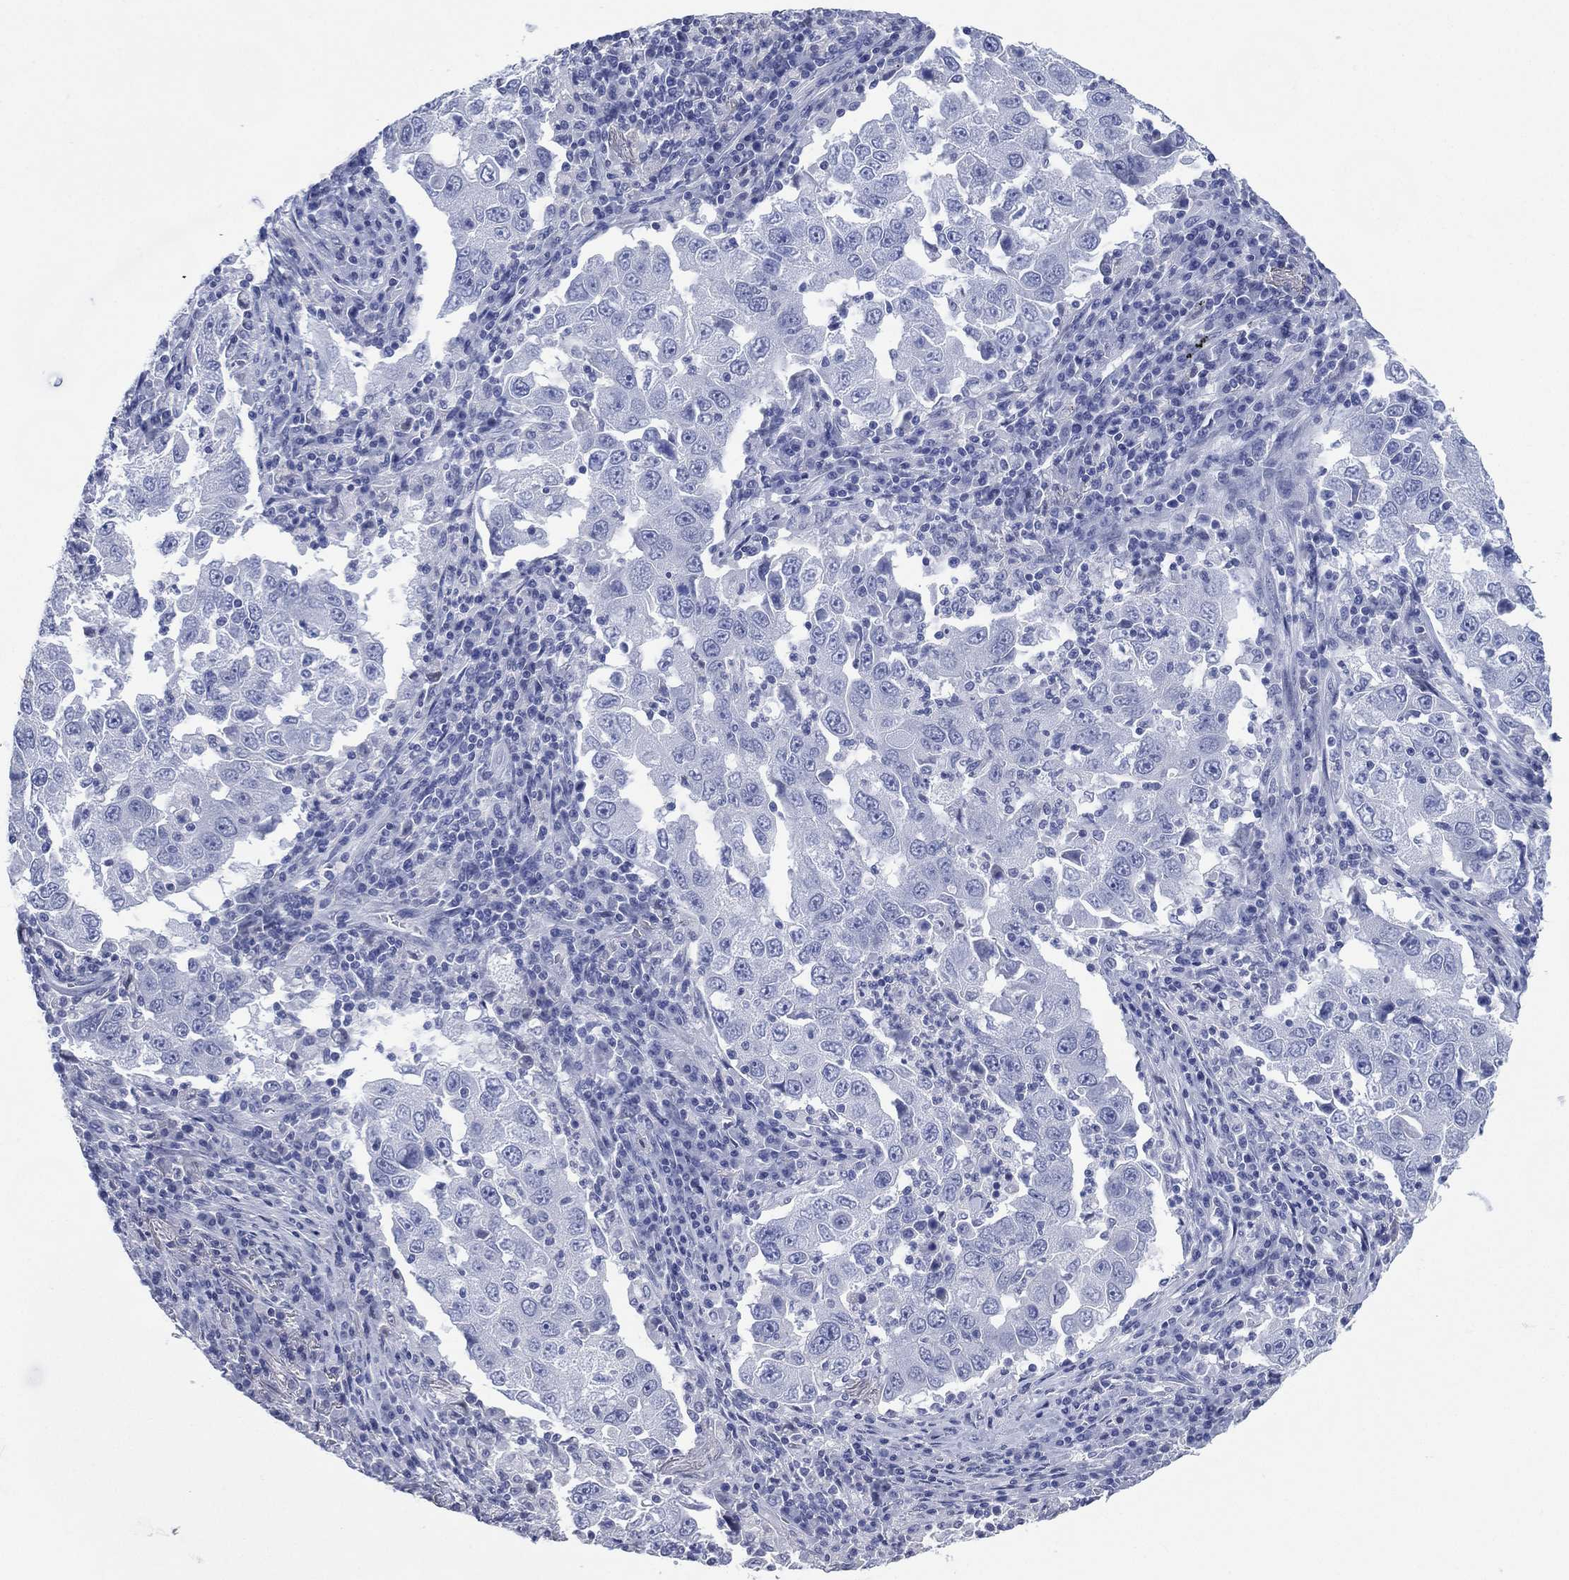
{"staining": {"intensity": "negative", "quantity": "none", "location": "none"}, "tissue": "lung cancer", "cell_type": "Tumor cells", "image_type": "cancer", "snomed": [{"axis": "morphology", "description": "Adenocarcinoma, NOS"}, {"axis": "topography", "description": "Lung"}], "caption": "This is a image of immunohistochemistry (IHC) staining of lung cancer, which shows no positivity in tumor cells.", "gene": "TMEM247", "patient": {"sex": "male", "age": 73}}